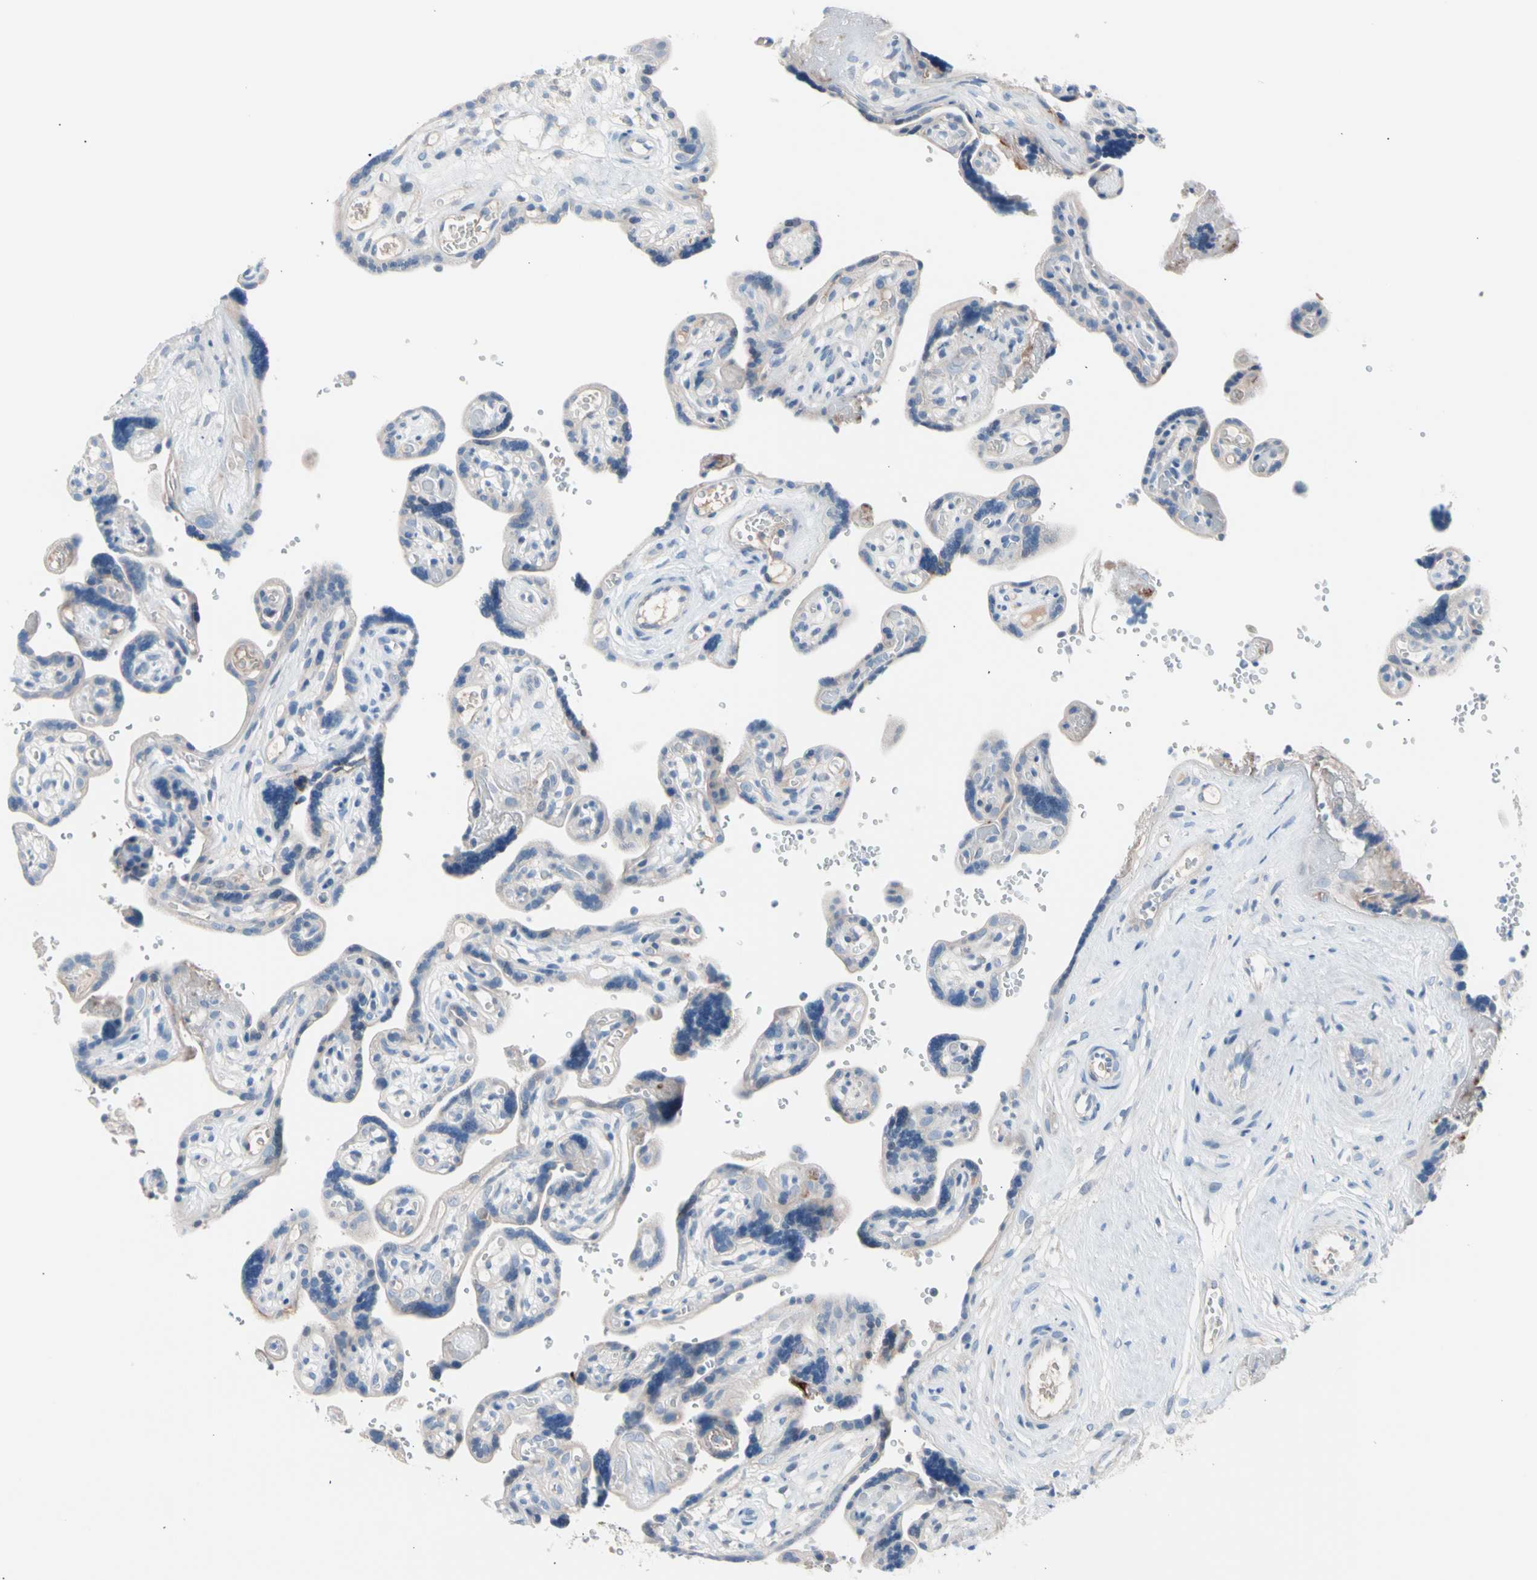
{"staining": {"intensity": "weak", "quantity": "25%-75%", "location": "cytoplasmic/membranous"}, "tissue": "placenta", "cell_type": "Decidual cells", "image_type": "normal", "snomed": [{"axis": "morphology", "description": "Normal tissue, NOS"}, {"axis": "topography", "description": "Placenta"}], "caption": "DAB (3,3'-diaminobenzidine) immunohistochemical staining of normal placenta exhibits weak cytoplasmic/membranous protein positivity in approximately 25%-75% of decidual cells. Using DAB (3,3'-diaminobenzidine) (brown) and hematoxylin (blue) stains, captured at high magnification using brightfield microscopy.", "gene": "CASQ1", "patient": {"sex": "female", "age": 30}}